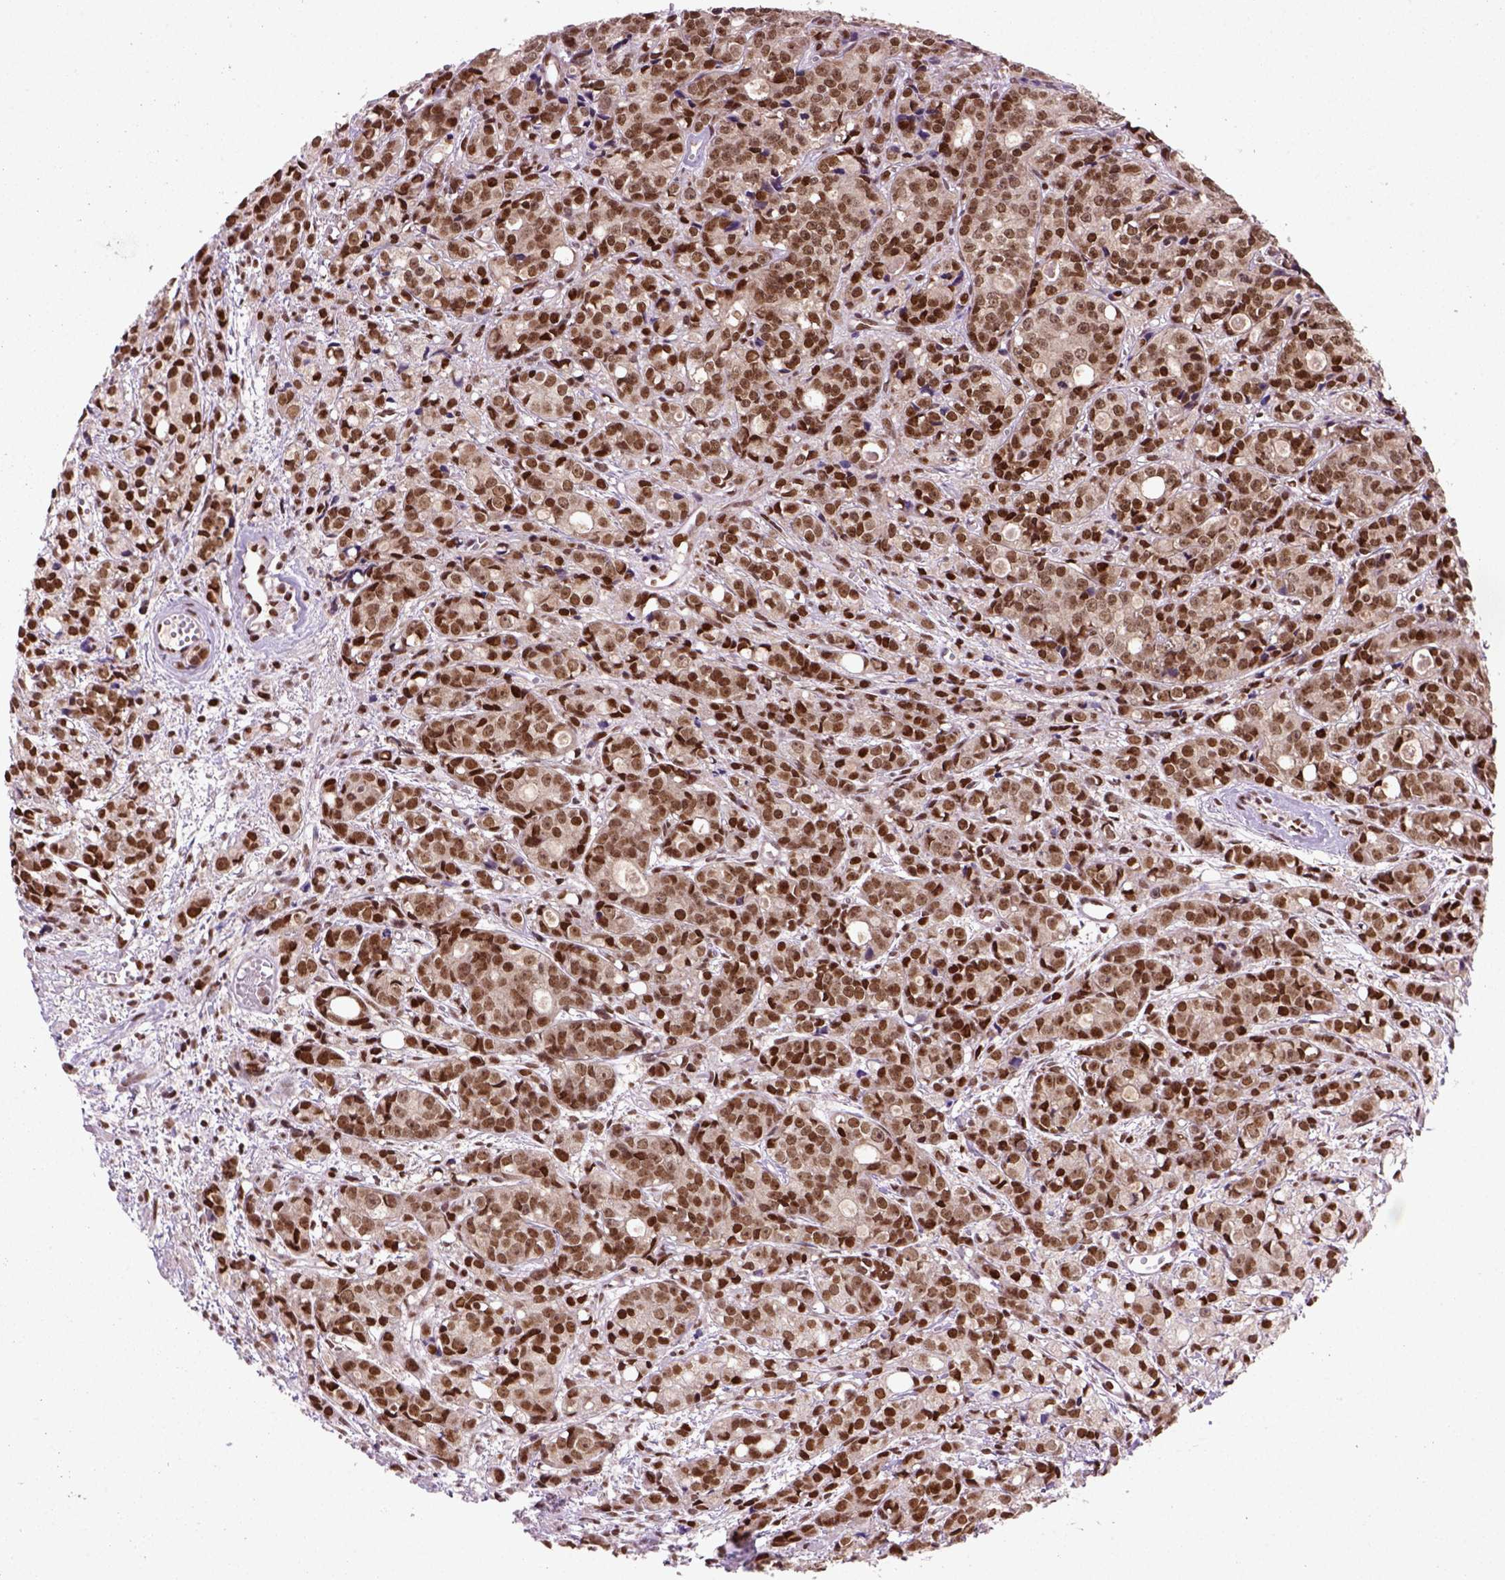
{"staining": {"intensity": "moderate", "quantity": ">75%", "location": "nuclear"}, "tissue": "prostate cancer", "cell_type": "Tumor cells", "image_type": "cancer", "snomed": [{"axis": "morphology", "description": "Adenocarcinoma, Medium grade"}, {"axis": "topography", "description": "Prostate"}], "caption": "Protein expression analysis of human prostate cancer reveals moderate nuclear staining in about >75% of tumor cells.", "gene": "MGMT", "patient": {"sex": "male", "age": 74}}